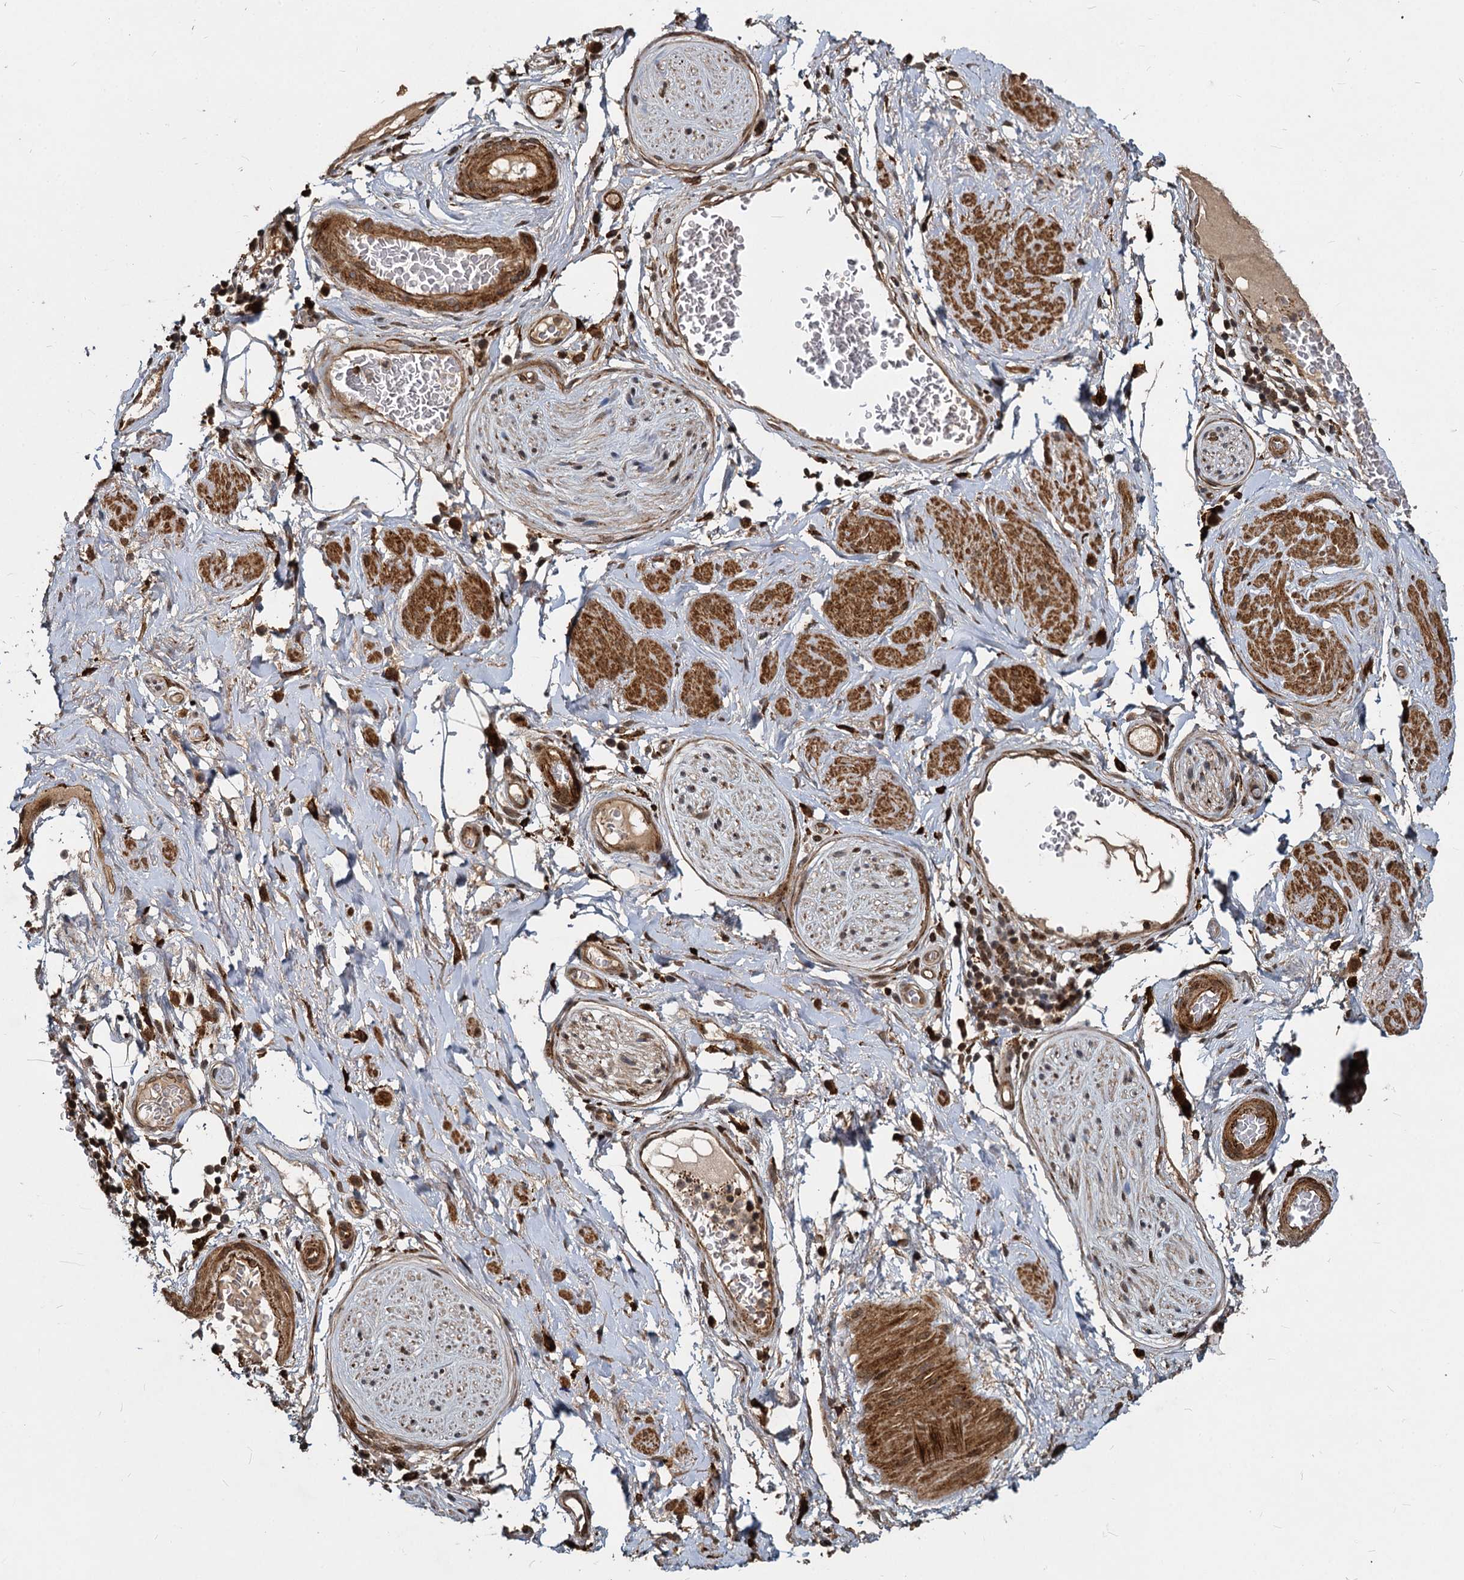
{"staining": {"intensity": "moderate", "quantity": ">75%", "location": "cytoplasmic/membranous"}, "tissue": "adipose tissue", "cell_type": "Adipocytes", "image_type": "normal", "snomed": [{"axis": "morphology", "description": "Normal tissue, NOS"}, {"axis": "morphology", "description": "Adenocarcinoma, NOS"}, {"axis": "topography", "description": "Rectum"}, {"axis": "topography", "description": "Vagina"}, {"axis": "topography", "description": "Peripheral nerve tissue"}], "caption": "The photomicrograph shows immunohistochemical staining of normal adipose tissue. There is moderate cytoplasmic/membranous expression is seen in approximately >75% of adipocytes.", "gene": "TRIM23", "patient": {"sex": "female", "age": 71}}